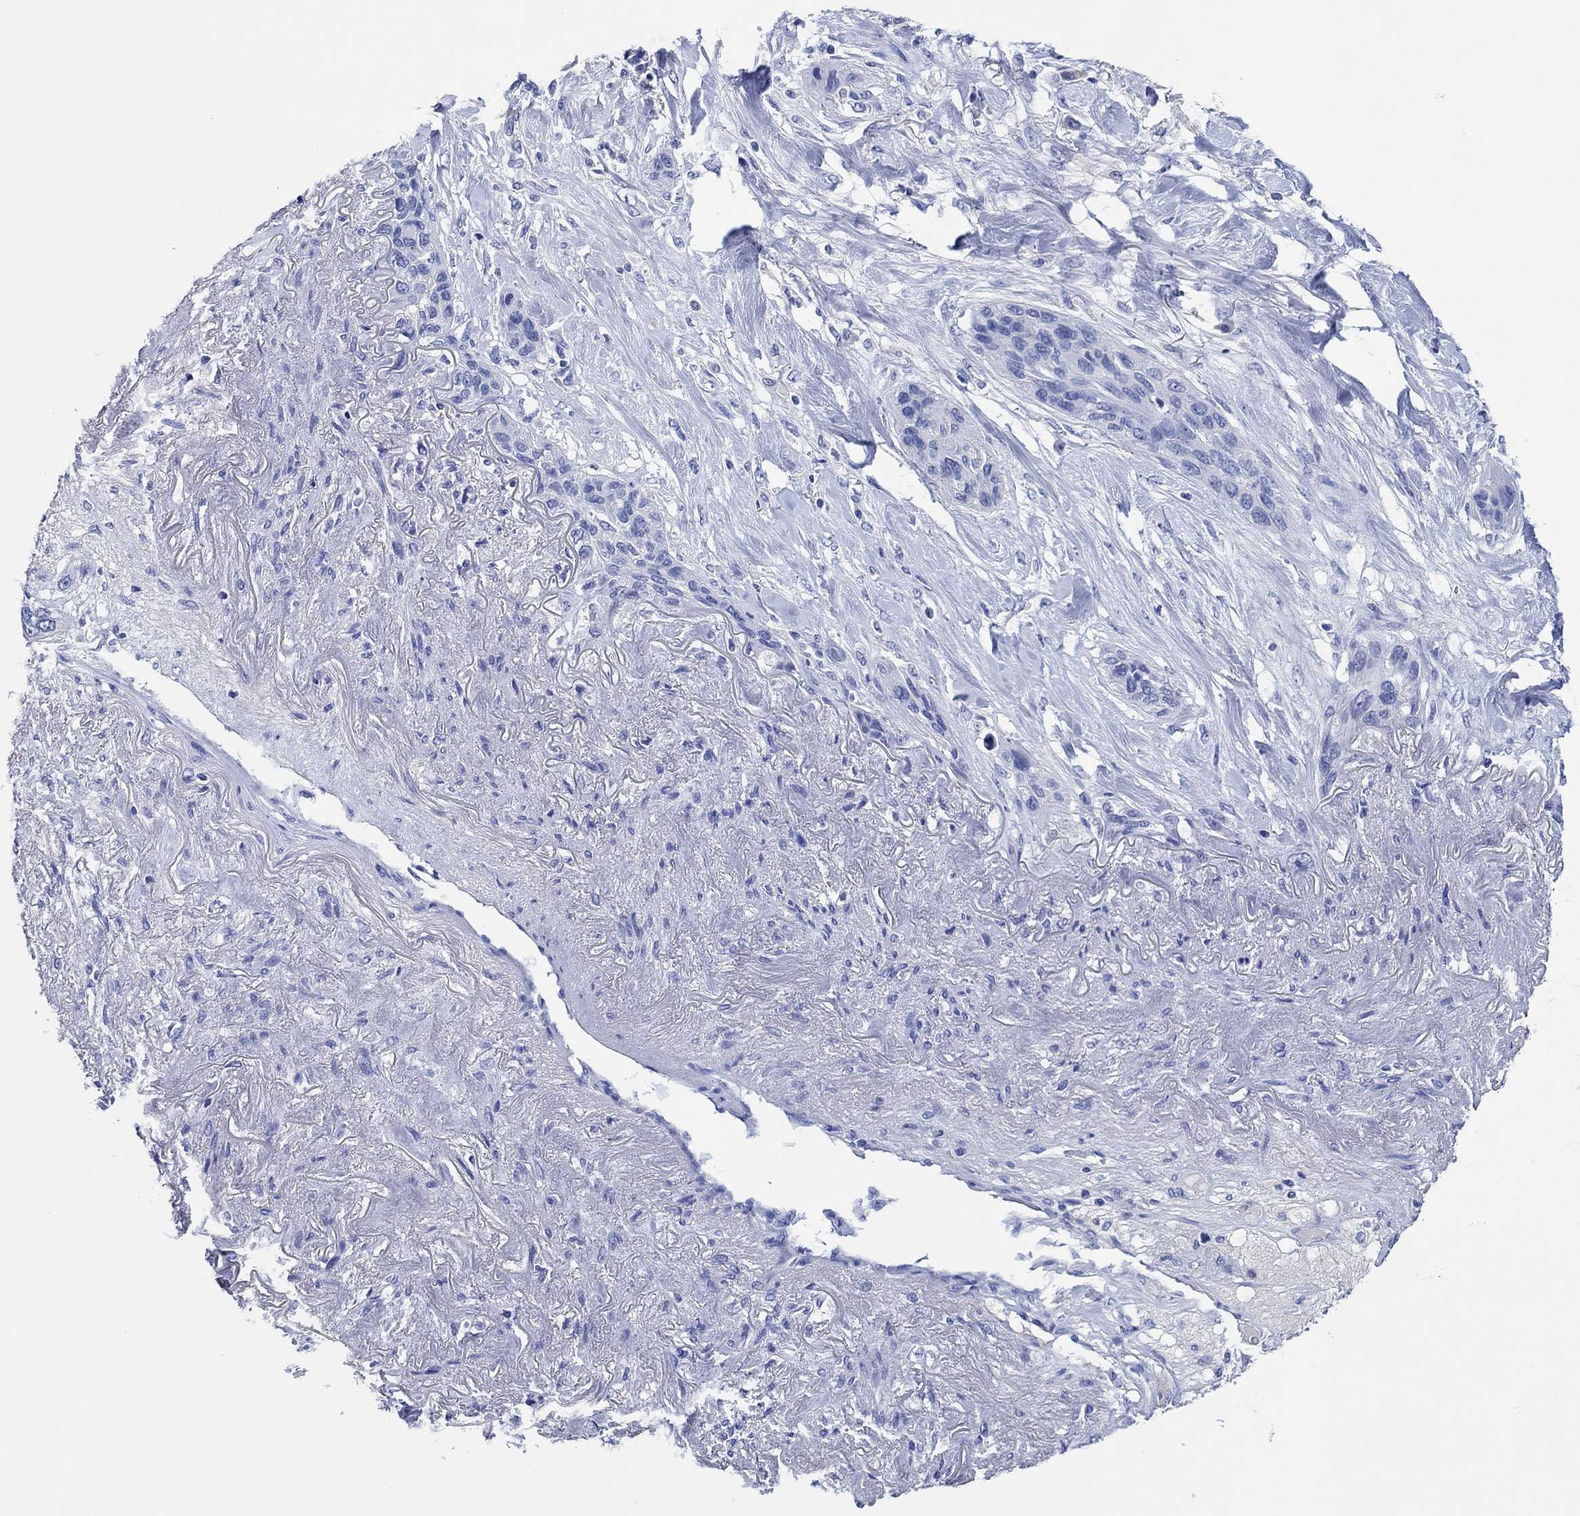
{"staining": {"intensity": "negative", "quantity": "none", "location": "none"}, "tissue": "lung cancer", "cell_type": "Tumor cells", "image_type": "cancer", "snomed": [{"axis": "morphology", "description": "Squamous cell carcinoma, NOS"}, {"axis": "topography", "description": "Lung"}], "caption": "The immunohistochemistry (IHC) micrograph has no significant positivity in tumor cells of lung cancer (squamous cell carcinoma) tissue.", "gene": "CPNE6", "patient": {"sex": "female", "age": 70}}